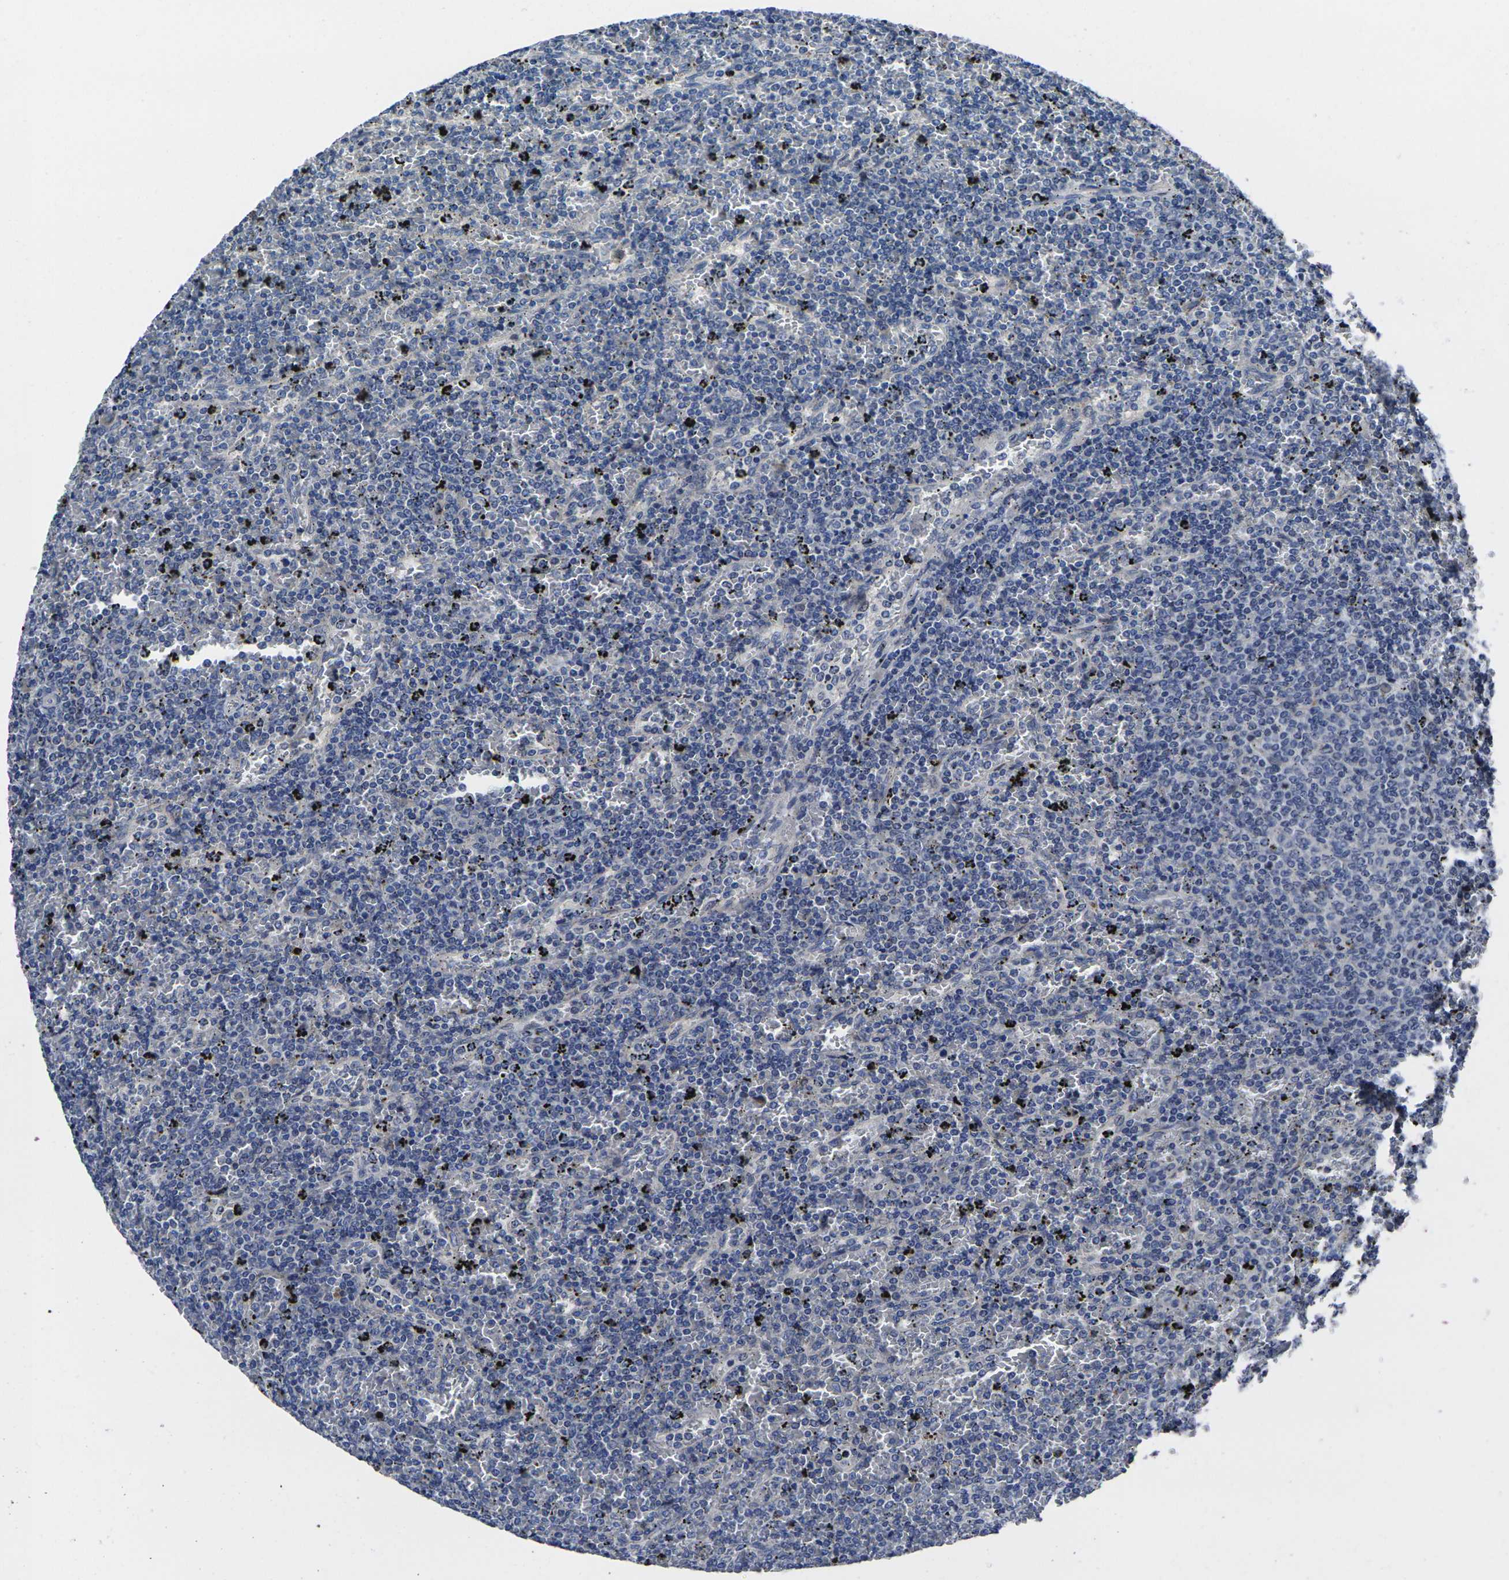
{"staining": {"intensity": "negative", "quantity": "none", "location": "none"}, "tissue": "lymphoma", "cell_type": "Tumor cells", "image_type": "cancer", "snomed": [{"axis": "morphology", "description": "Malignant lymphoma, non-Hodgkin's type, Low grade"}, {"axis": "topography", "description": "Spleen"}], "caption": "IHC of malignant lymphoma, non-Hodgkin's type (low-grade) exhibits no staining in tumor cells.", "gene": "CYP2C8", "patient": {"sex": "female", "age": 77}}